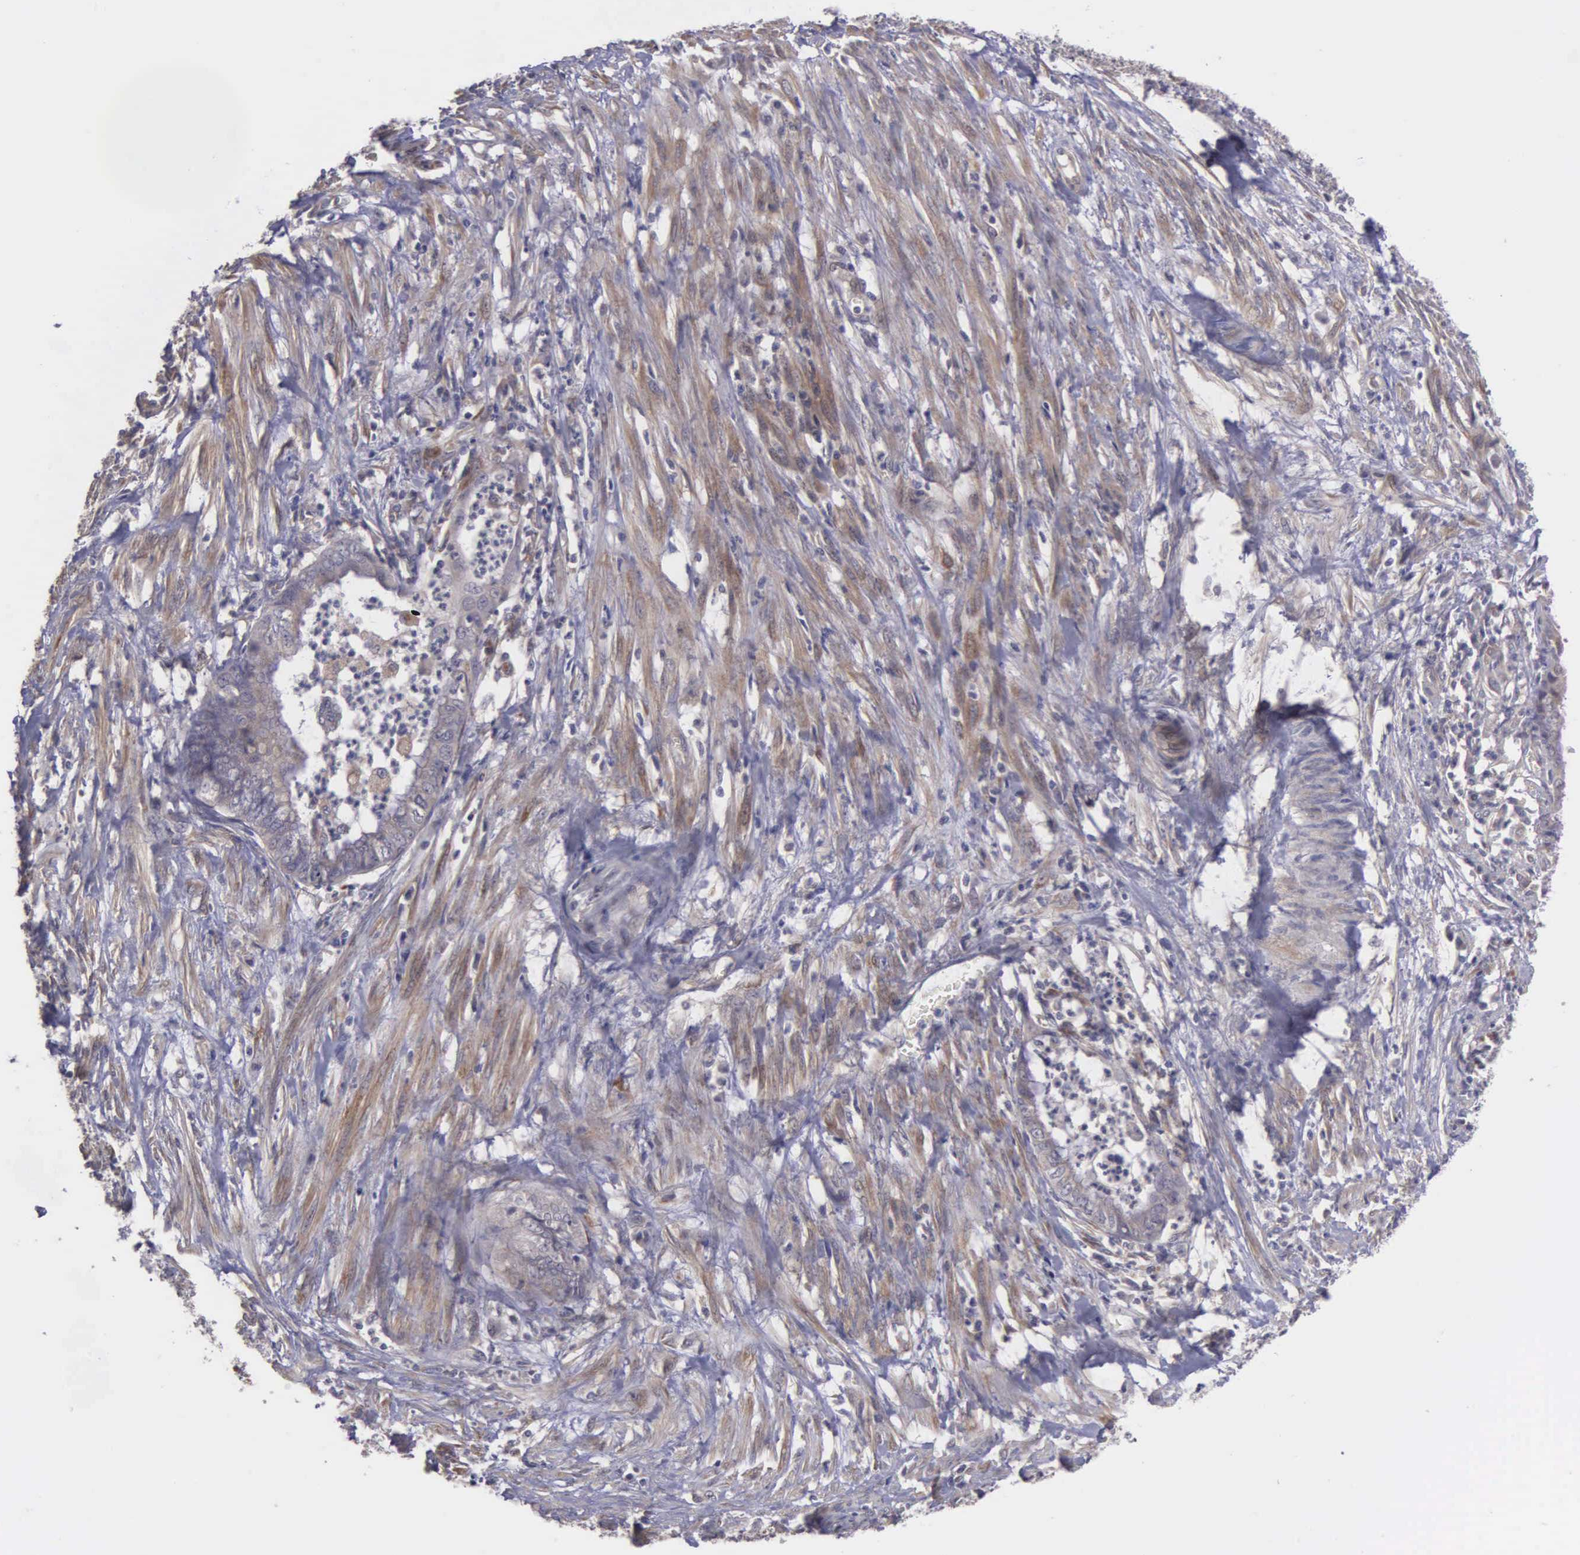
{"staining": {"intensity": "weak", "quantity": ">75%", "location": "cytoplasmic/membranous"}, "tissue": "endometrial cancer", "cell_type": "Tumor cells", "image_type": "cancer", "snomed": [{"axis": "morphology", "description": "Necrosis, NOS"}, {"axis": "morphology", "description": "Adenocarcinoma, NOS"}, {"axis": "topography", "description": "Endometrium"}], "caption": "IHC (DAB (3,3'-diaminobenzidine)) staining of human endometrial cancer (adenocarcinoma) displays weak cytoplasmic/membranous protein positivity in approximately >75% of tumor cells.", "gene": "RTL10", "patient": {"sex": "female", "age": 79}}